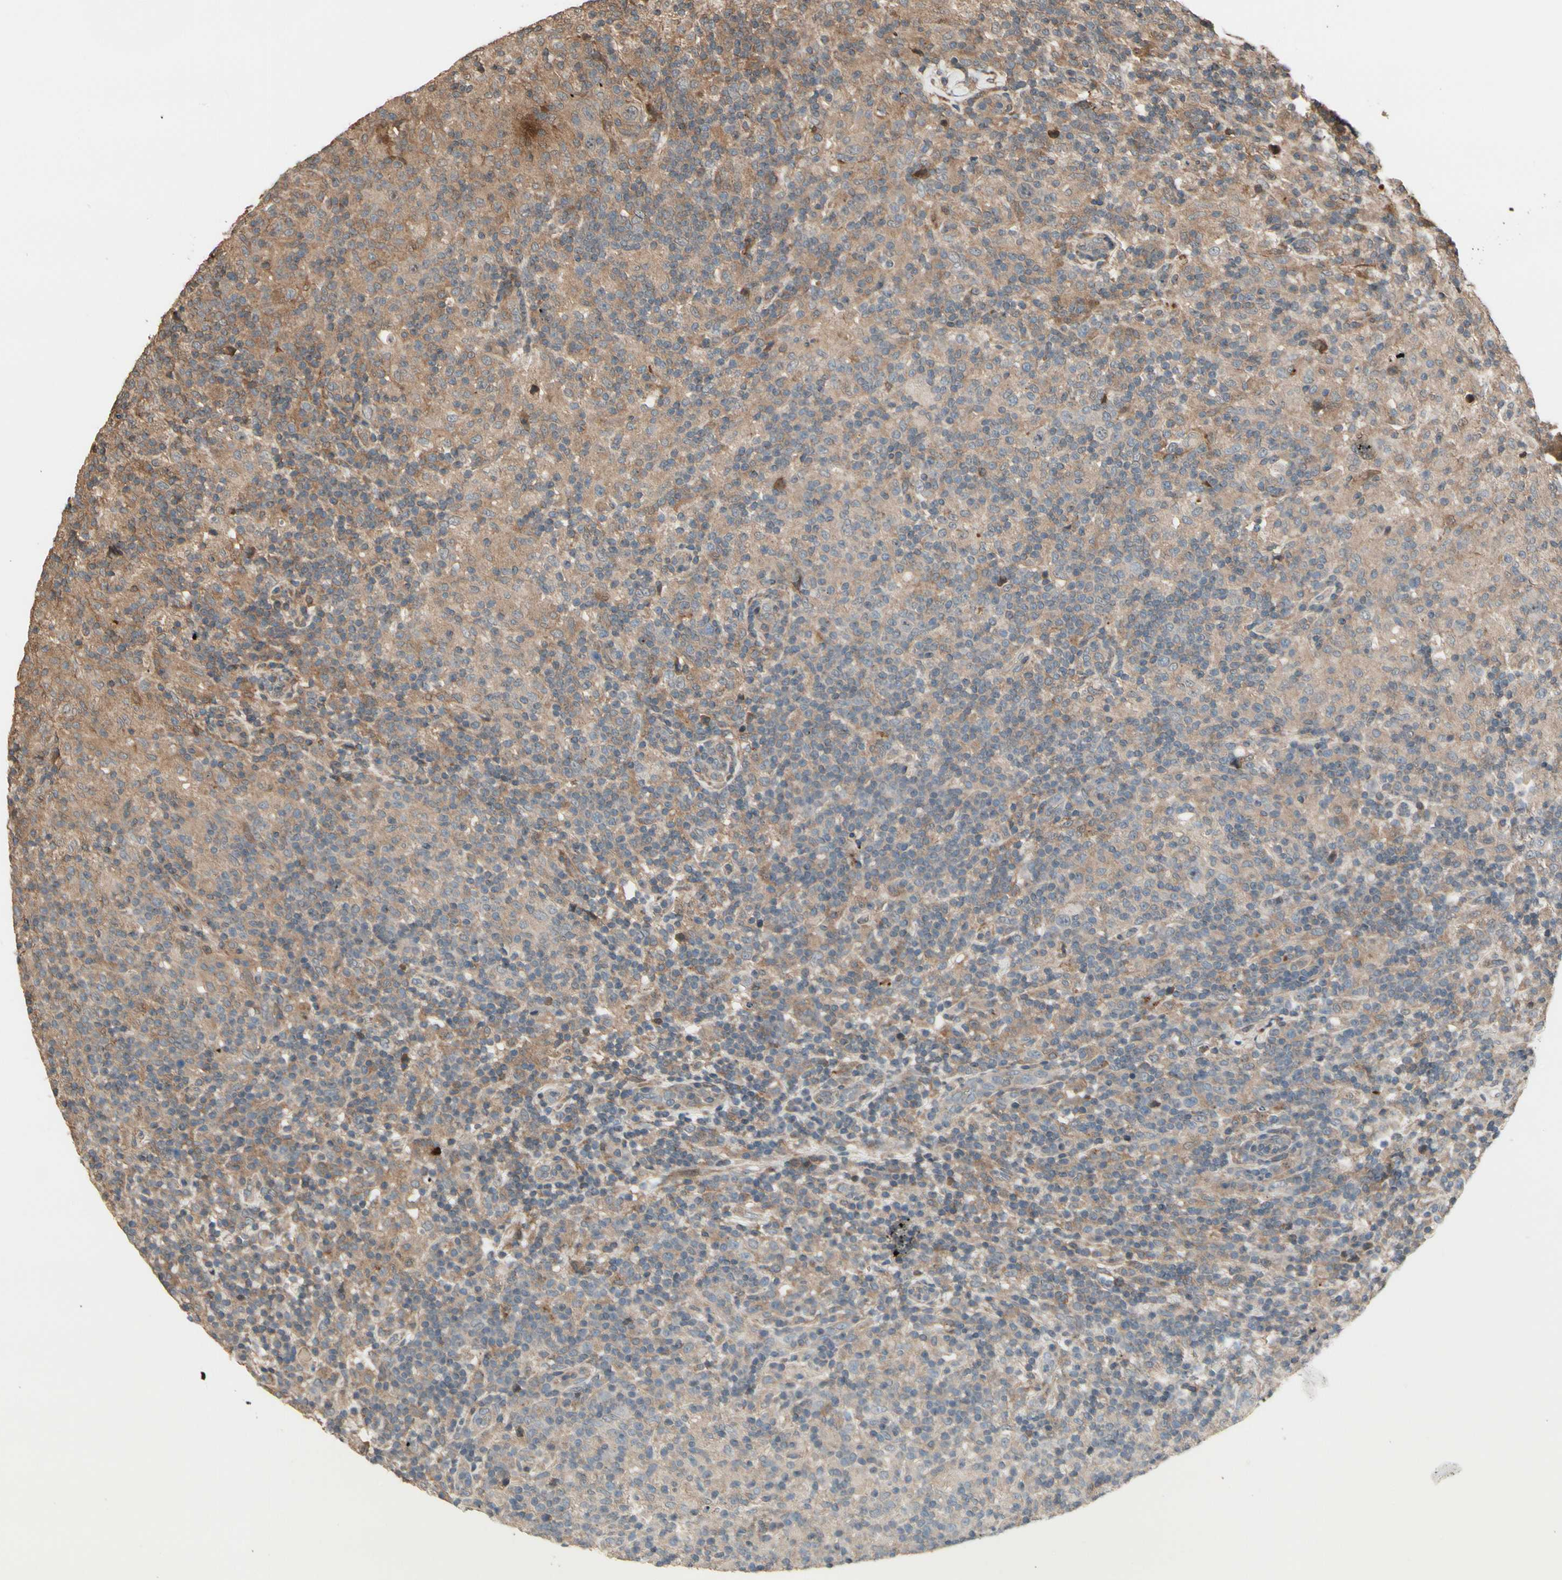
{"staining": {"intensity": "weak", "quantity": "25%-75%", "location": "cytoplasmic/membranous"}, "tissue": "lymphoma", "cell_type": "Tumor cells", "image_type": "cancer", "snomed": [{"axis": "morphology", "description": "Hodgkin's disease, NOS"}, {"axis": "topography", "description": "Lymph node"}], "caption": "Immunohistochemical staining of lymphoma exhibits low levels of weak cytoplasmic/membranous protein positivity in about 25%-75% of tumor cells.", "gene": "CSF1R", "patient": {"sex": "male", "age": 70}}